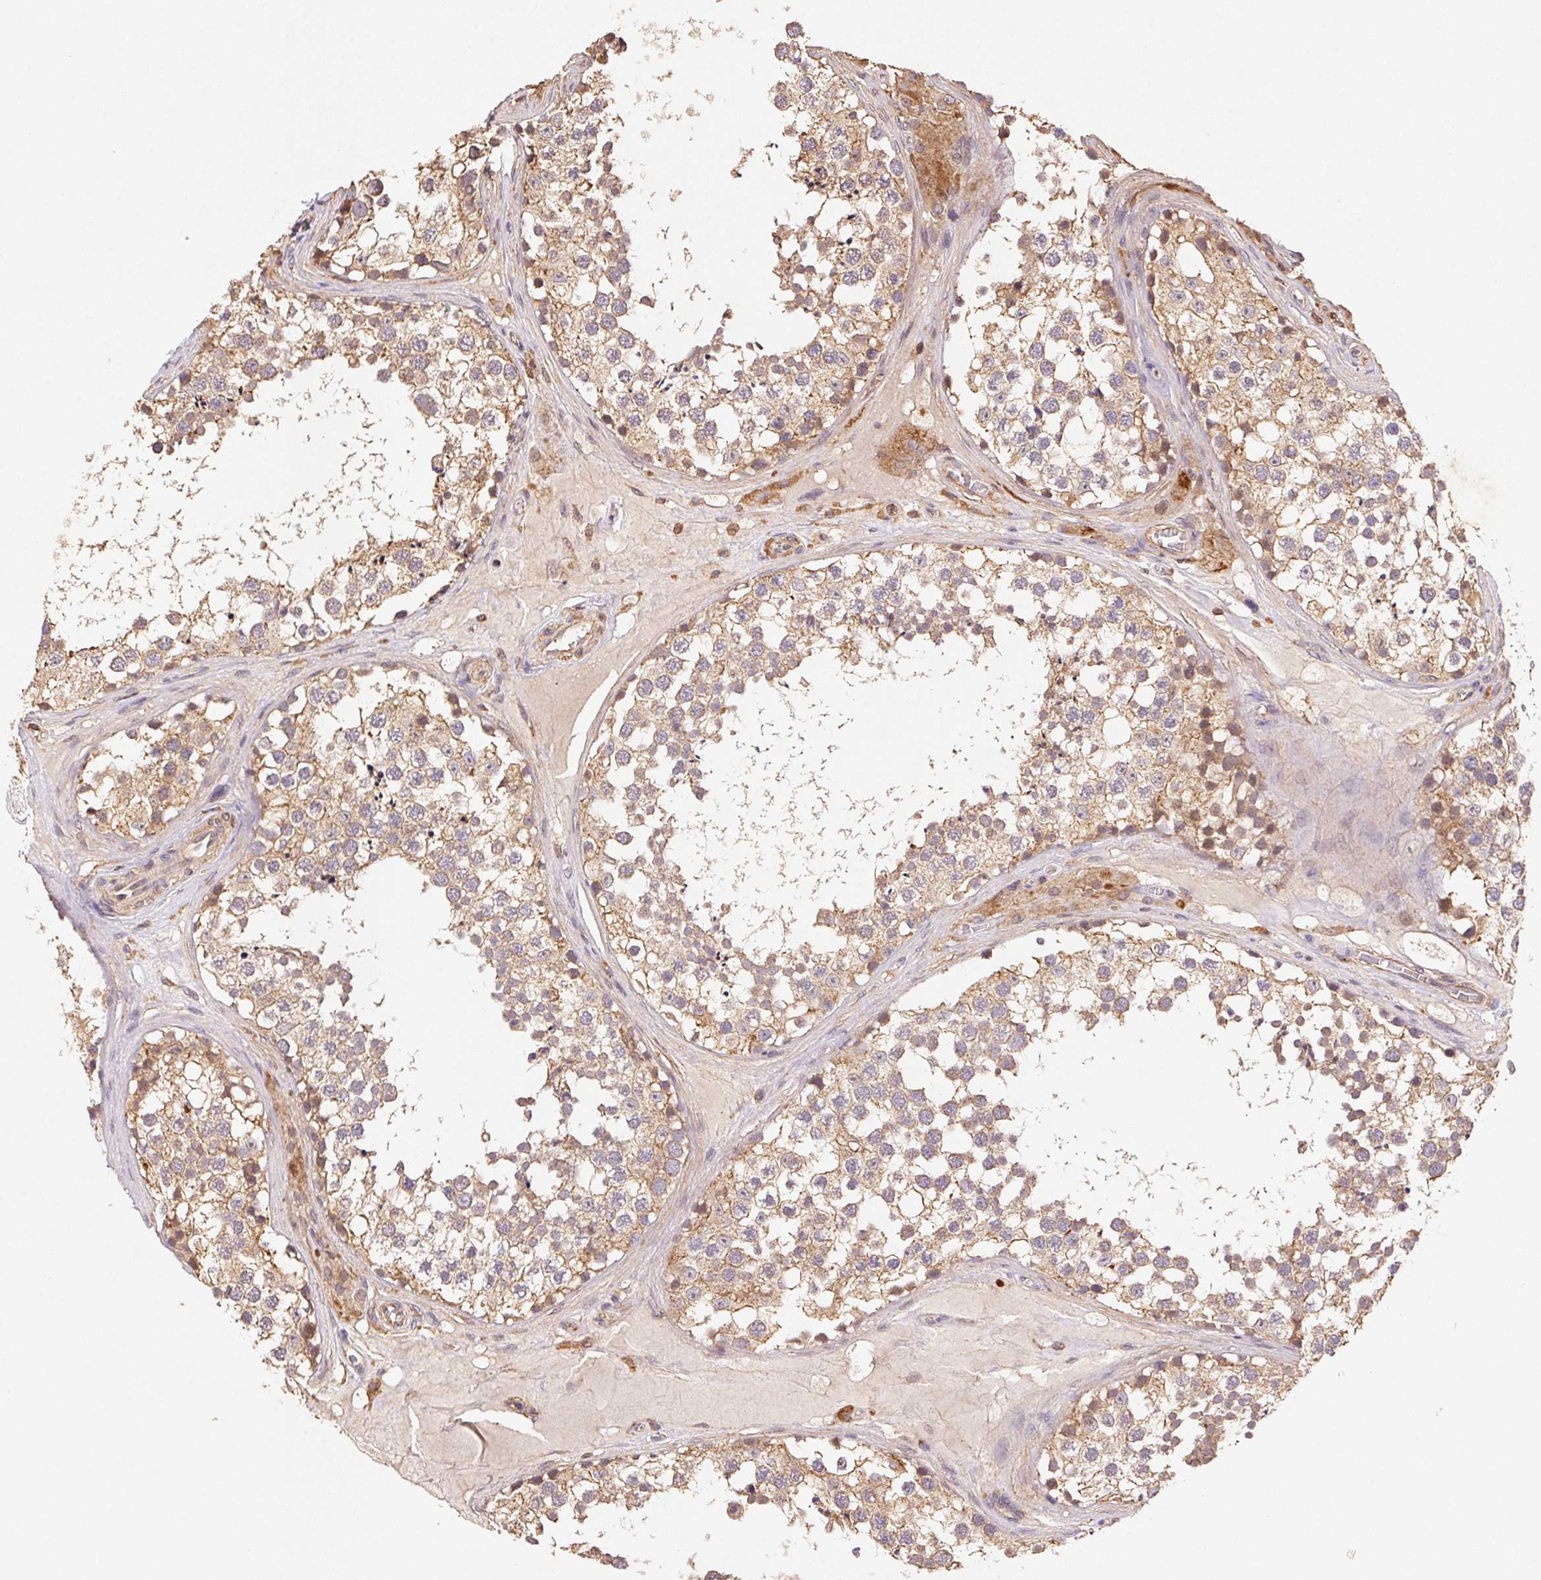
{"staining": {"intensity": "moderate", "quantity": ">75%", "location": "cytoplasmic/membranous"}, "tissue": "testis", "cell_type": "Cells in seminiferous ducts", "image_type": "normal", "snomed": [{"axis": "morphology", "description": "Normal tissue, NOS"}, {"axis": "morphology", "description": "Seminoma, NOS"}, {"axis": "topography", "description": "Testis"}], "caption": "The histopathology image demonstrates immunohistochemical staining of normal testis. There is moderate cytoplasmic/membranous expression is appreciated in approximately >75% of cells in seminiferous ducts. (Stains: DAB (3,3'-diaminobenzidine) in brown, nuclei in blue, Microscopy: brightfield microscopy at high magnification).", "gene": "ATG10", "patient": {"sex": "male", "age": 65}}